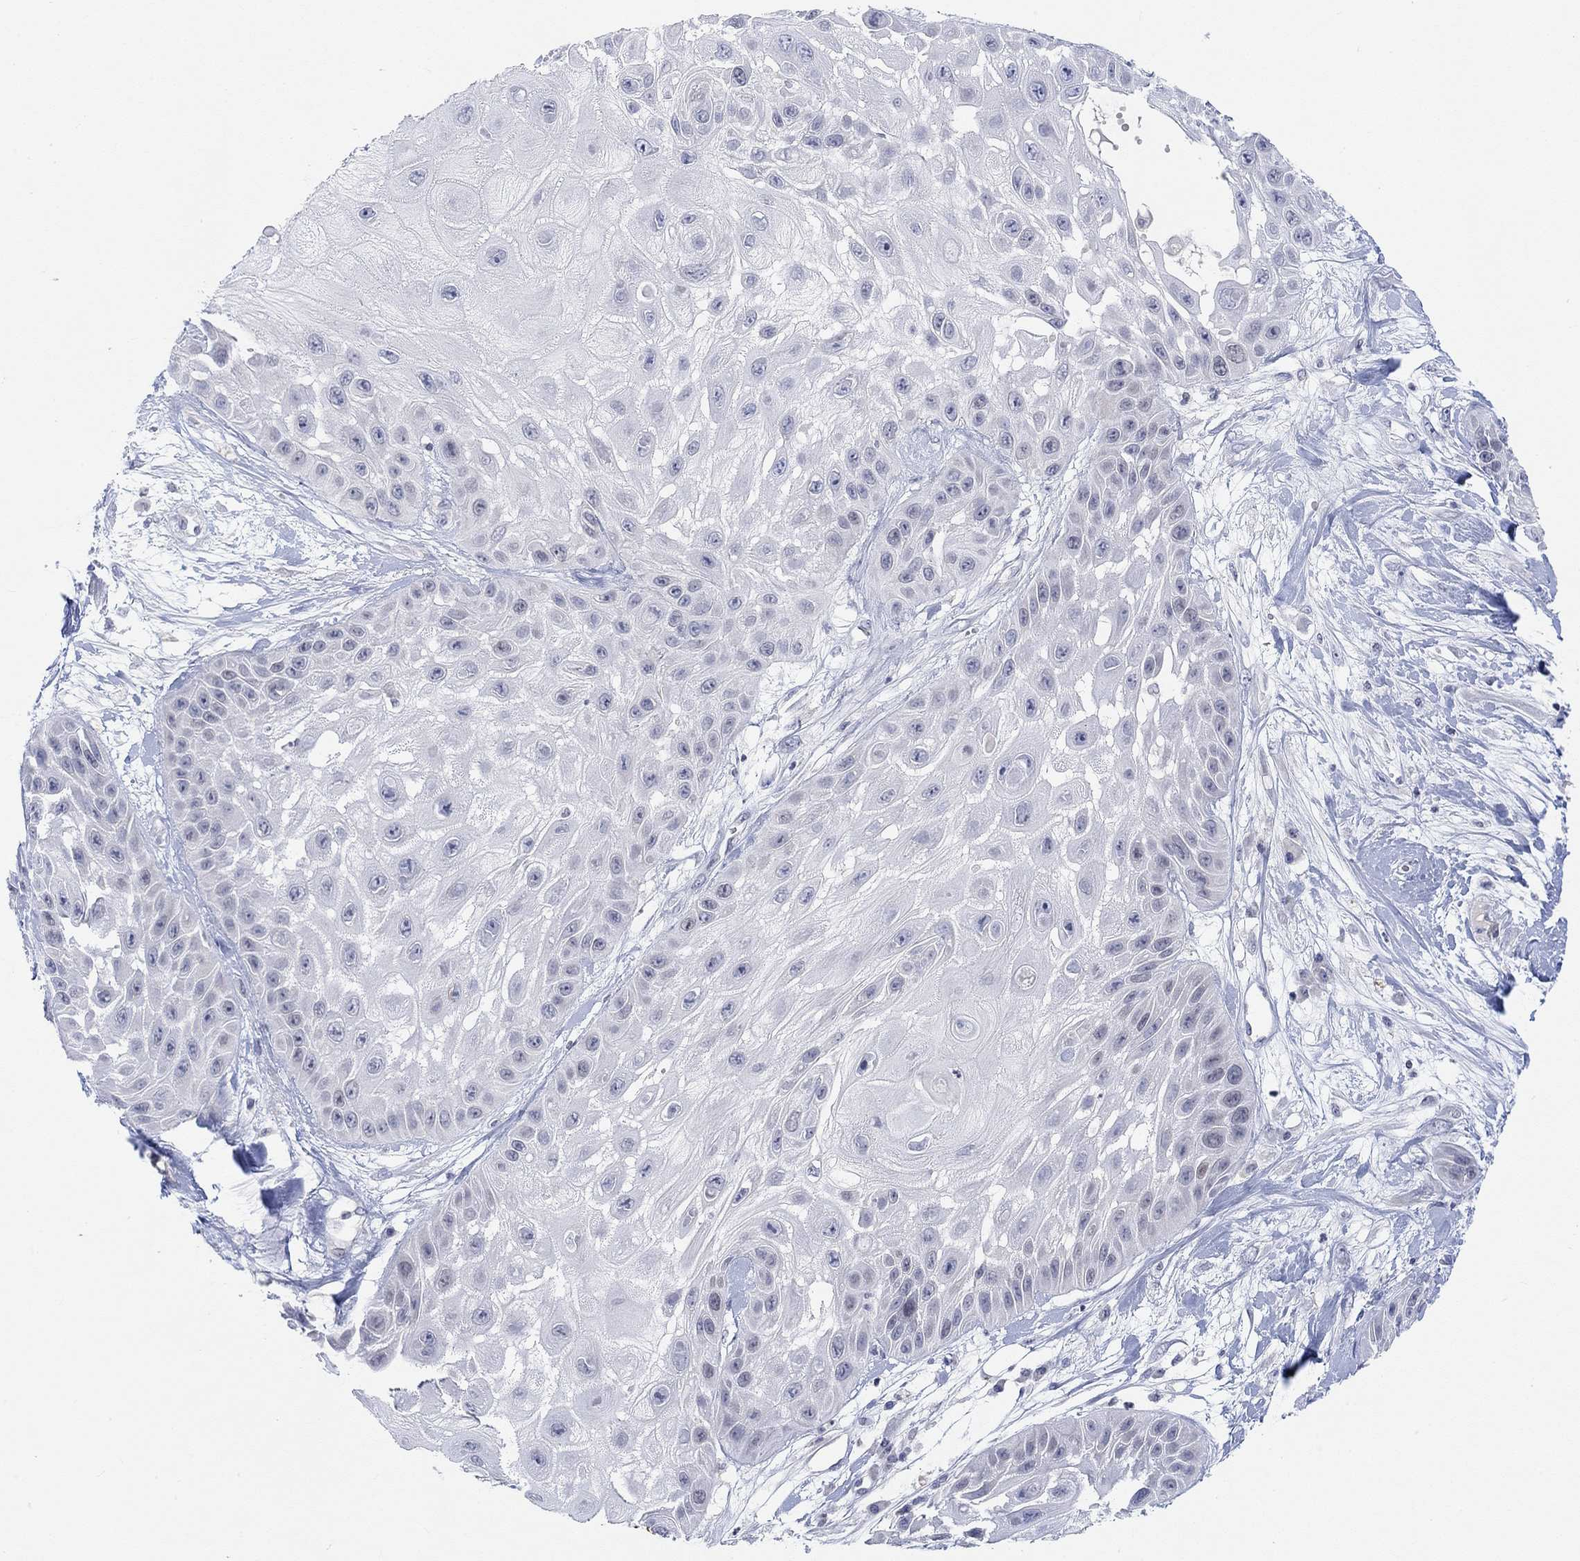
{"staining": {"intensity": "negative", "quantity": "none", "location": "none"}, "tissue": "skin cancer", "cell_type": "Tumor cells", "image_type": "cancer", "snomed": [{"axis": "morphology", "description": "Normal tissue, NOS"}, {"axis": "morphology", "description": "Squamous cell carcinoma, NOS"}, {"axis": "topography", "description": "Skin"}], "caption": "Skin cancer (squamous cell carcinoma) stained for a protein using immunohistochemistry (IHC) displays no staining tumor cells.", "gene": "ATP6V1E2", "patient": {"sex": "male", "age": 79}}